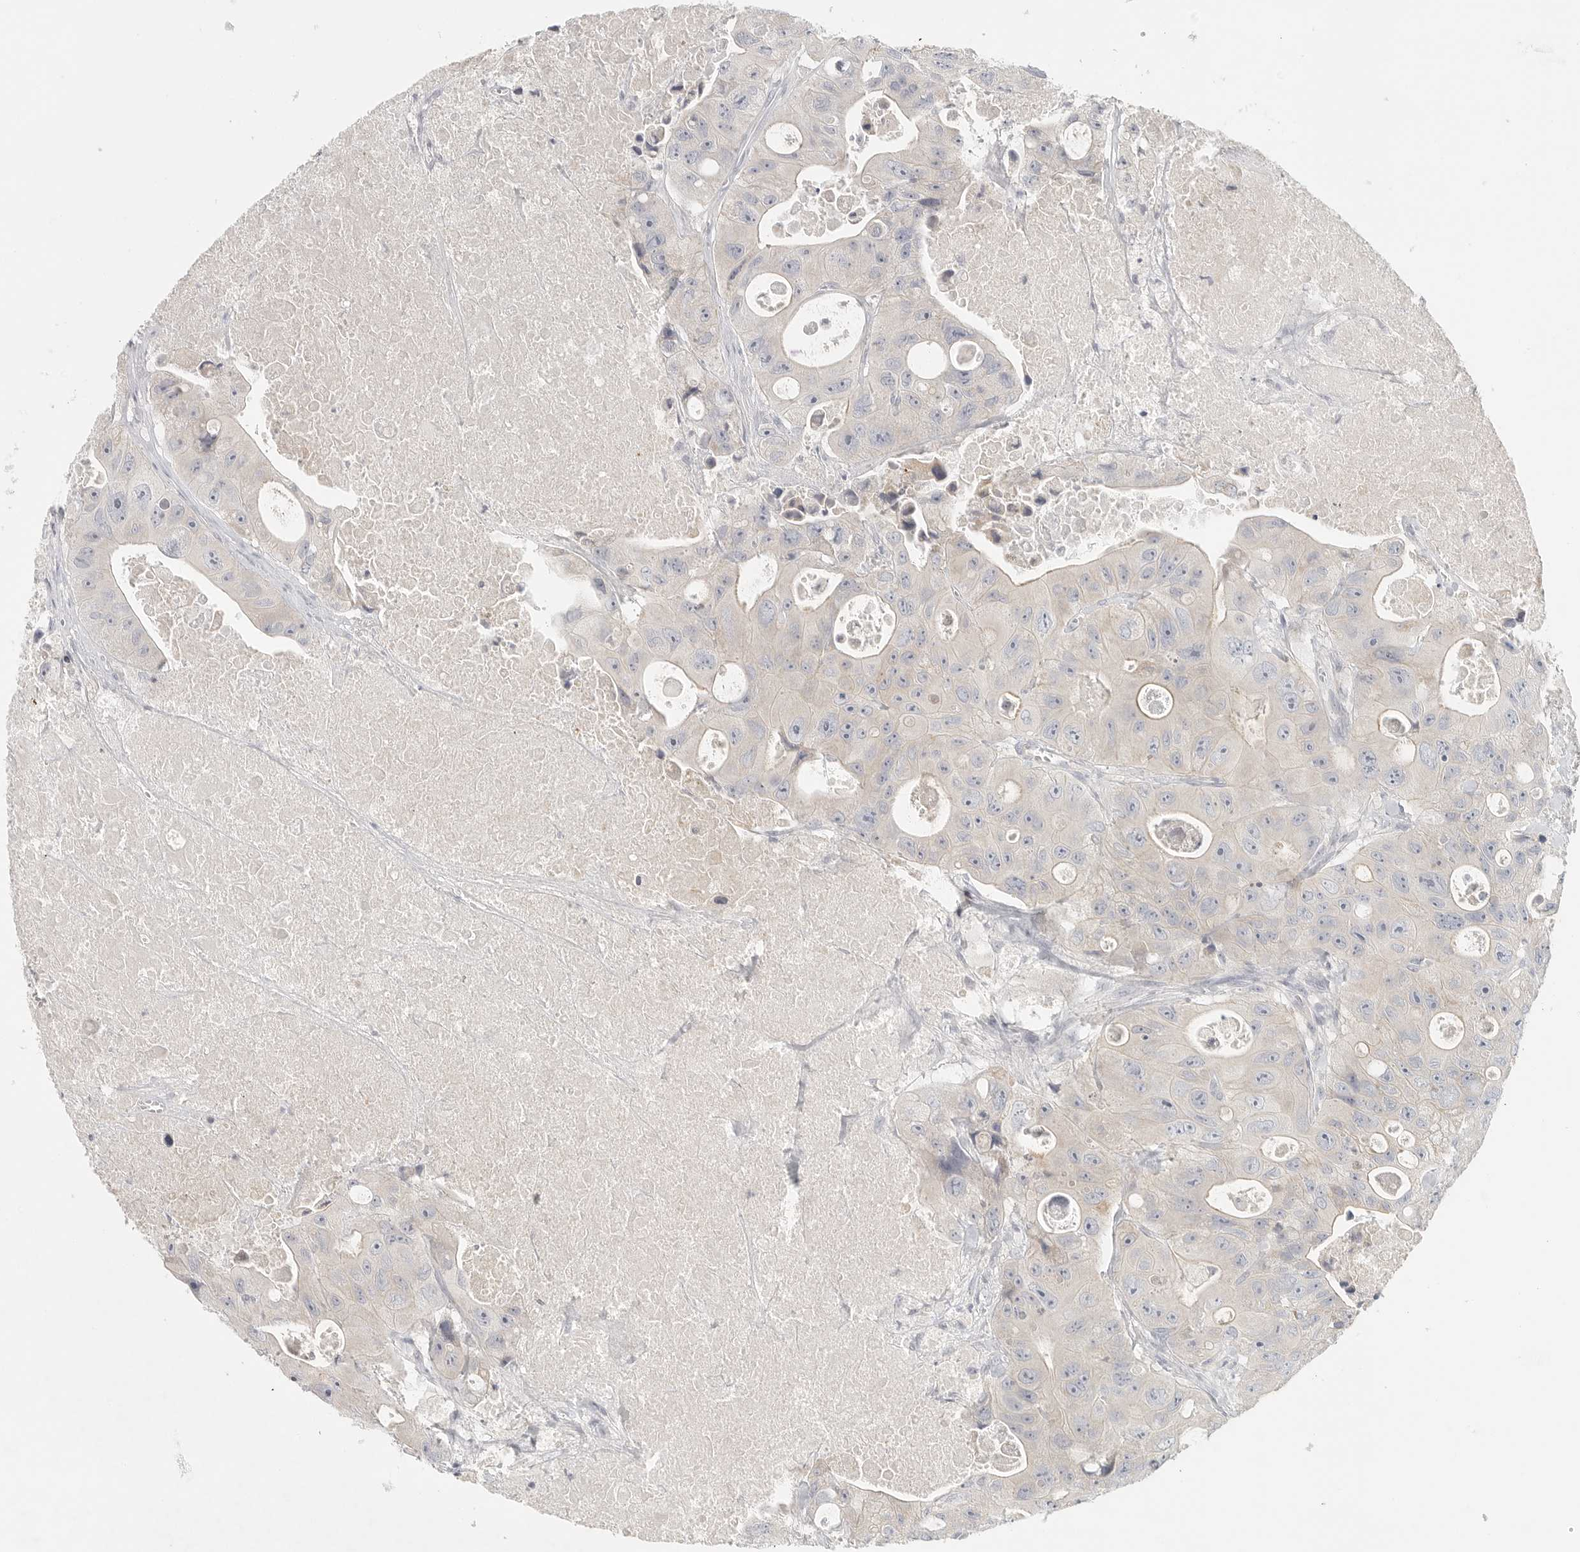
{"staining": {"intensity": "negative", "quantity": "none", "location": "none"}, "tissue": "colorectal cancer", "cell_type": "Tumor cells", "image_type": "cancer", "snomed": [{"axis": "morphology", "description": "Adenocarcinoma, NOS"}, {"axis": "topography", "description": "Colon"}], "caption": "The photomicrograph exhibits no significant staining in tumor cells of colorectal cancer.", "gene": "SLC25A36", "patient": {"sex": "female", "age": 46}}